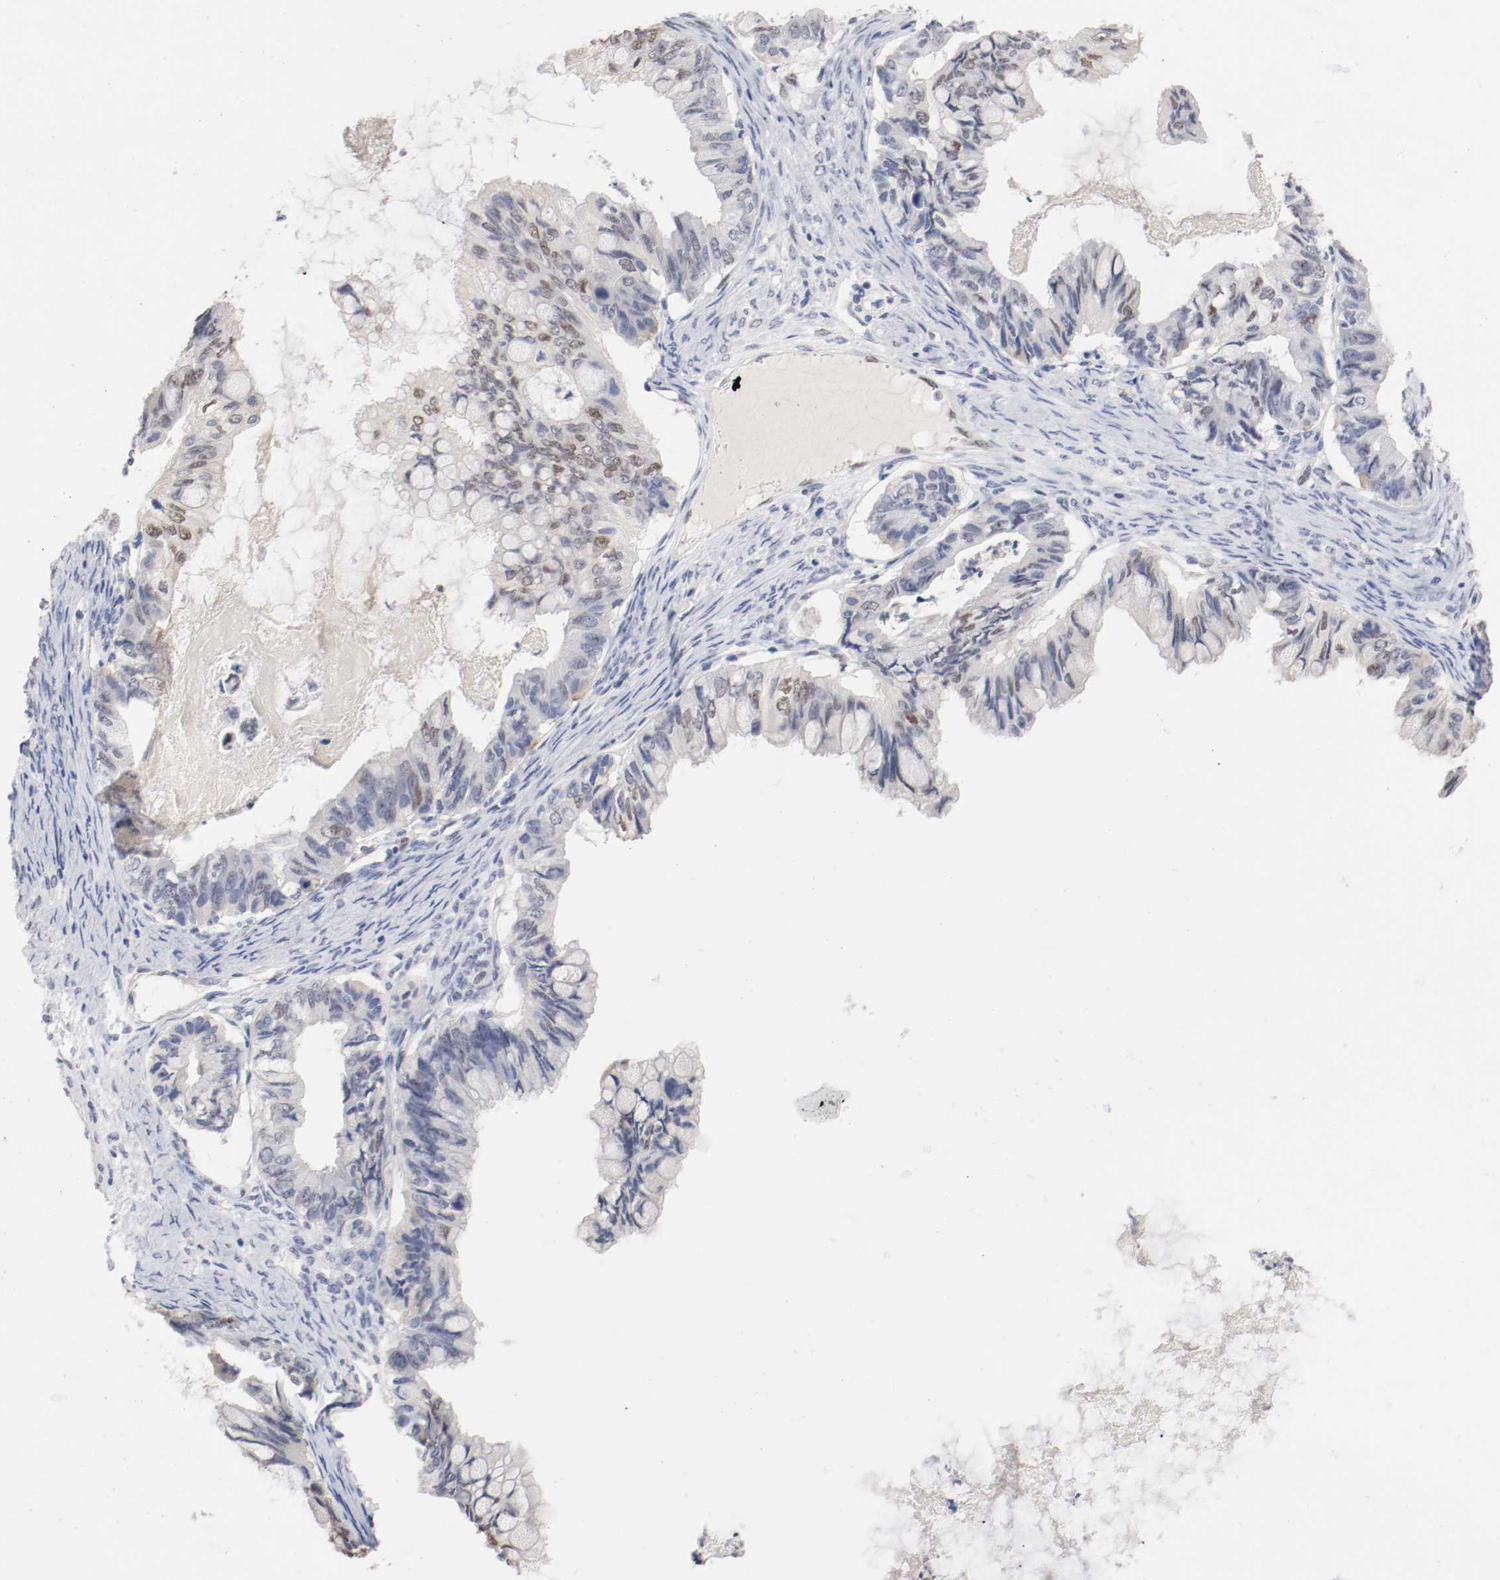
{"staining": {"intensity": "moderate", "quantity": "25%-75%", "location": "nuclear"}, "tissue": "ovarian cancer", "cell_type": "Tumor cells", "image_type": "cancer", "snomed": [{"axis": "morphology", "description": "Cystadenocarcinoma, mucinous, NOS"}, {"axis": "topography", "description": "Ovary"}], "caption": "The photomicrograph reveals immunohistochemical staining of ovarian cancer. There is moderate nuclear positivity is appreciated in about 25%-75% of tumor cells. The staining was performed using DAB (3,3'-diaminobenzidine) to visualize the protein expression in brown, while the nuclei were stained in blue with hematoxylin (Magnification: 20x).", "gene": "FOSL2", "patient": {"sex": "female", "age": 80}}